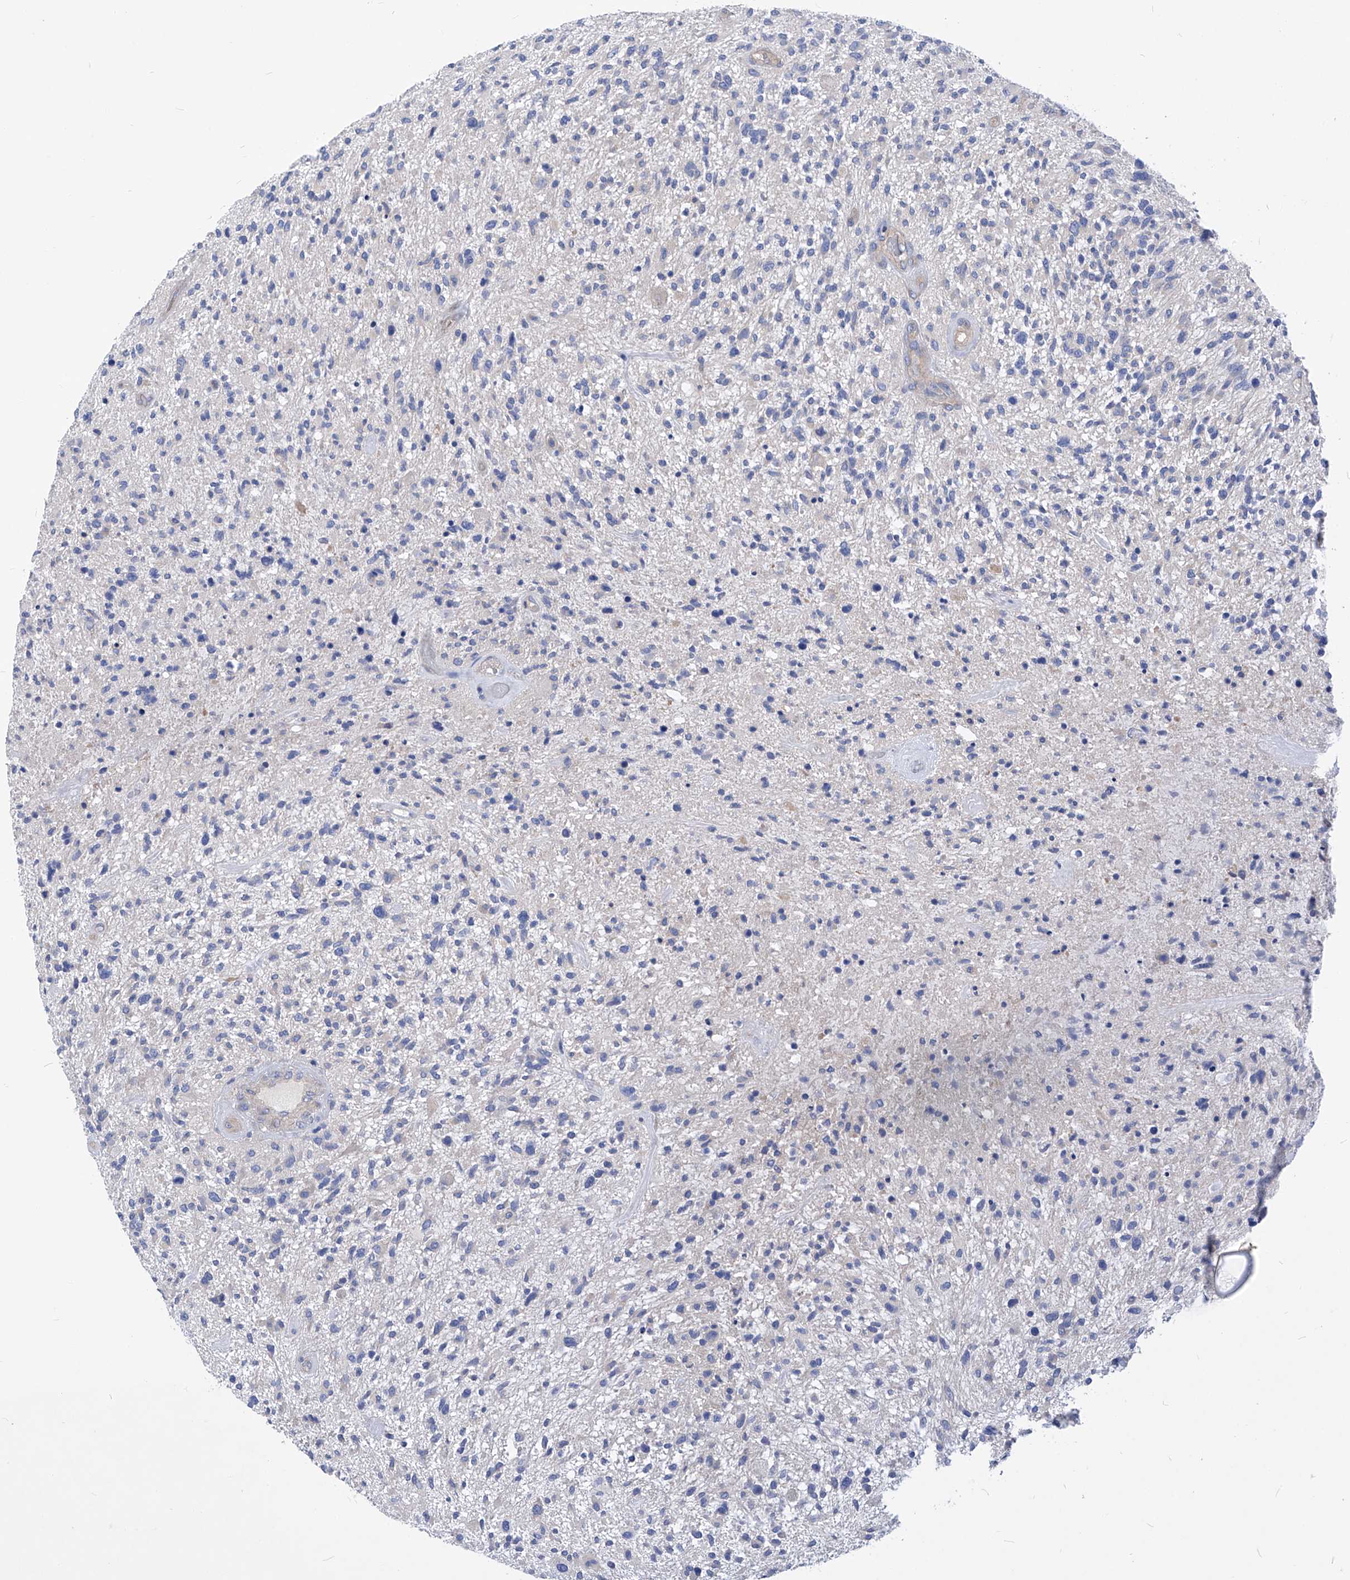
{"staining": {"intensity": "negative", "quantity": "none", "location": "none"}, "tissue": "glioma", "cell_type": "Tumor cells", "image_type": "cancer", "snomed": [{"axis": "morphology", "description": "Glioma, malignant, High grade"}, {"axis": "topography", "description": "Brain"}], "caption": "A high-resolution histopathology image shows IHC staining of glioma, which reveals no significant staining in tumor cells.", "gene": "XPNPEP1", "patient": {"sex": "male", "age": 47}}